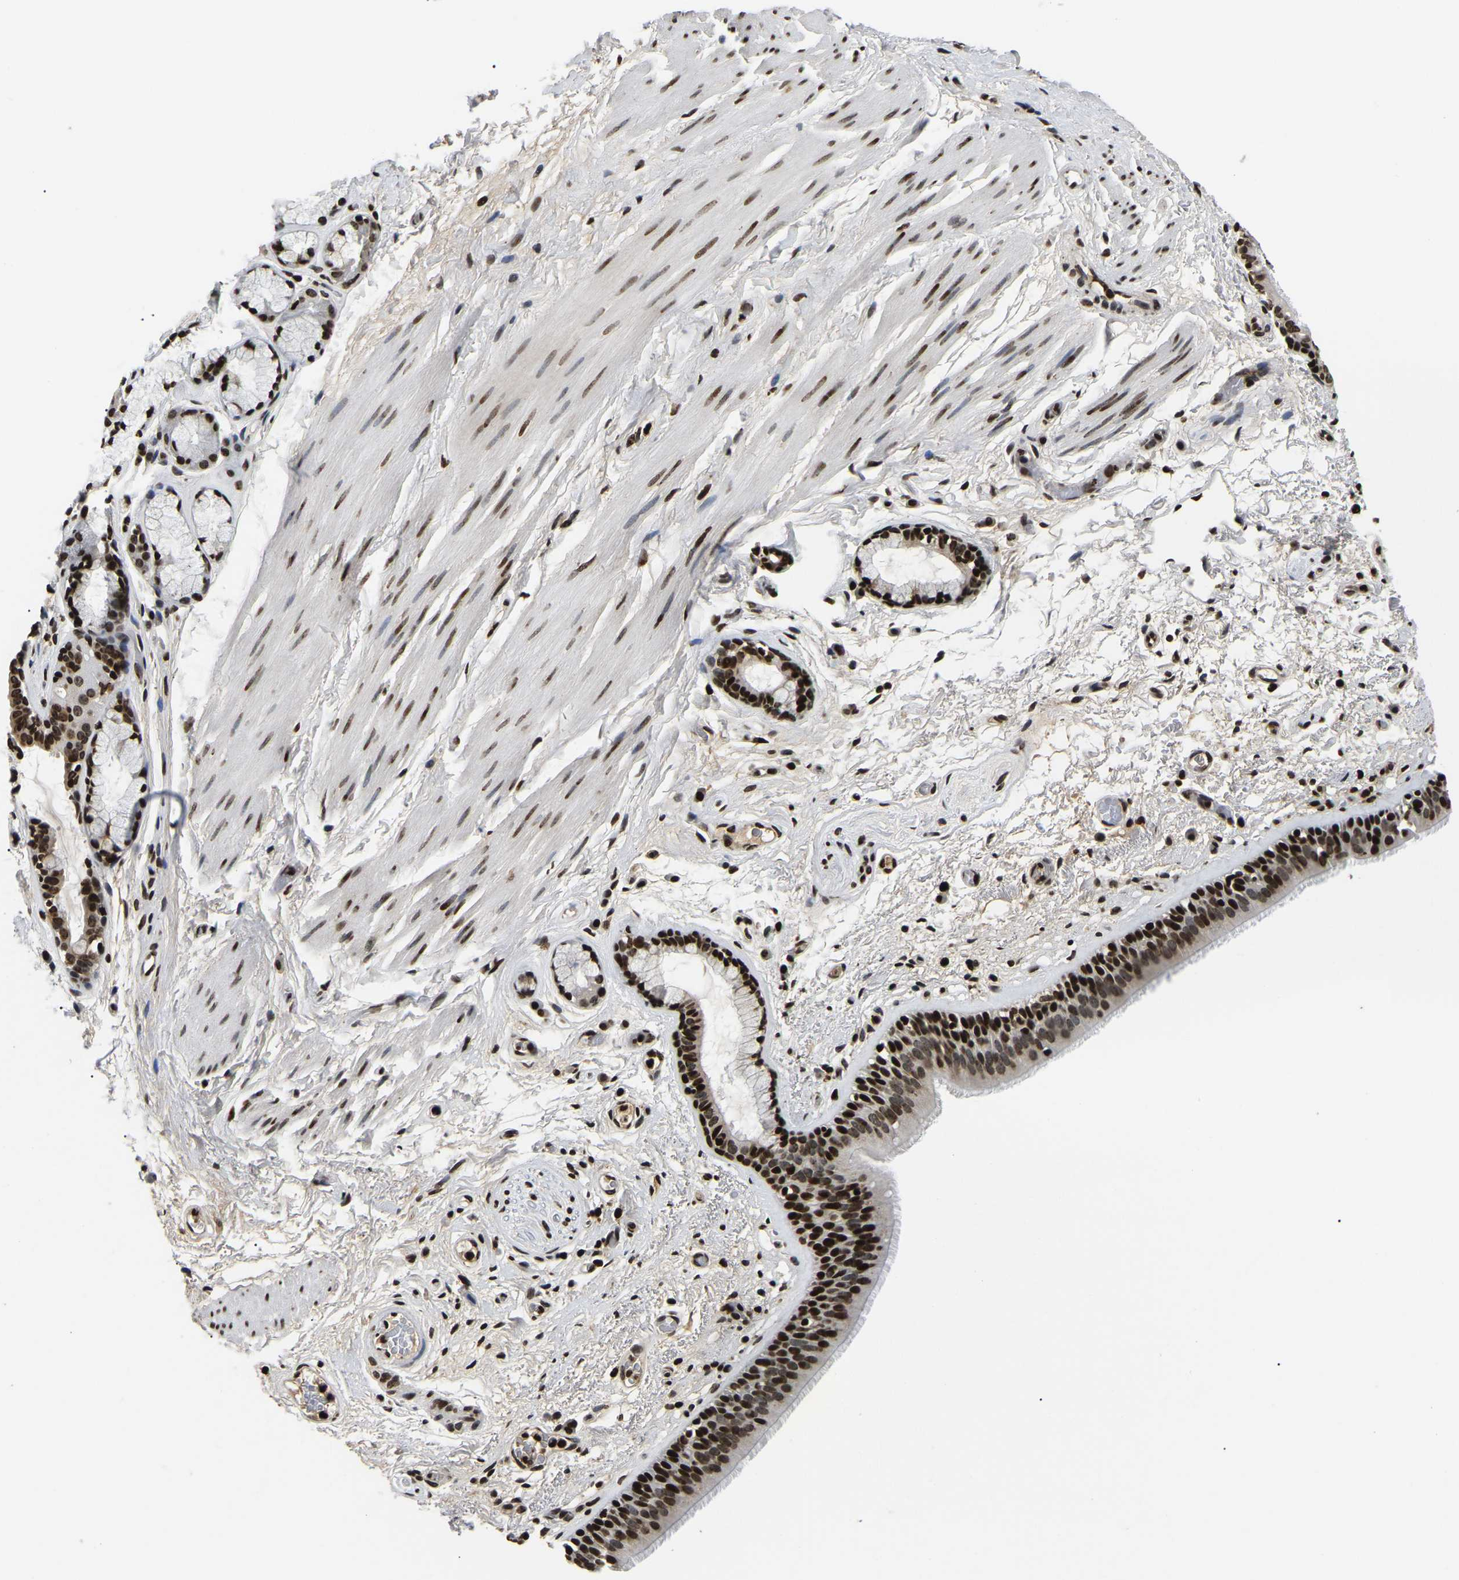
{"staining": {"intensity": "strong", "quantity": ">75%", "location": "nuclear"}, "tissue": "bronchus", "cell_type": "Respiratory epithelial cells", "image_type": "normal", "snomed": [{"axis": "morphology", "description": "Normal tissue, NOS"}, {"axis": "topography", "description": "Cartilage tissue"}], "caption": "Bronchus stained with immunohistochemistry demonstrates strong nuclear staining in about >75% of respiratory epithelial cells. Nuclei are stained in blue.", "gene": "LRRC61", "patient": {"sex": "female", "age": 63}}